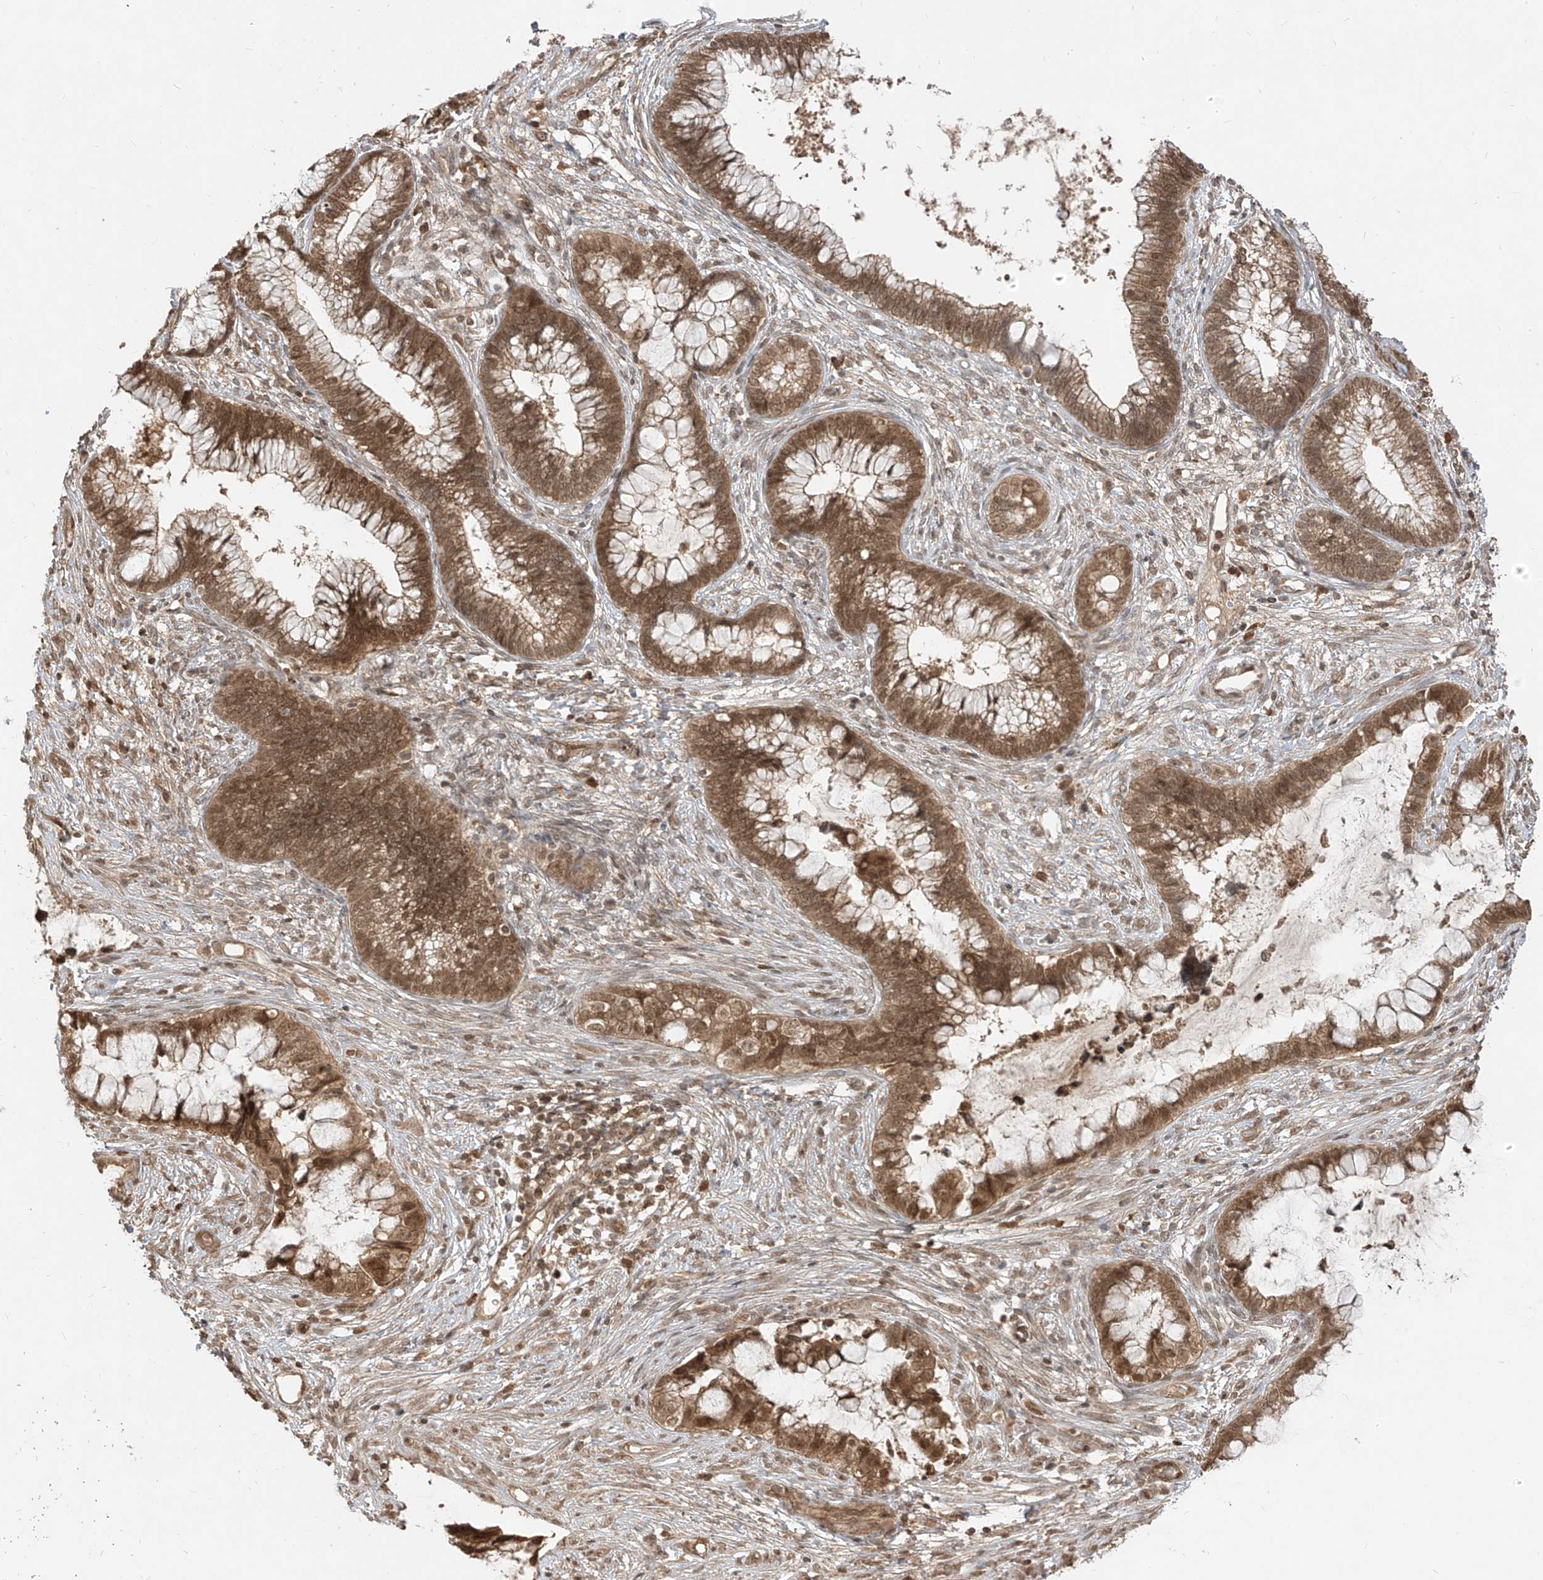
{"staining": {"intensity": "moderate", "quantity": ">75%", "location": "cytoplasmic/membranous,nuclear"}, "tissue": "cervical cancer", "cell_type": "Tumor cells", "image_type": "cancer", "snomed": [{"axis": "morphology", "description": "Adenocarcinoma, NOS"}, {"axis": "topography", "description": "Cervix"}], "caption": "Tumor cells show medium levels of moderate cytoplasmic/membranous and nuclear expression in about >75% of cells in human adenocarcinoma (cervical).", "gene": "LCOR", "patient": {"sex": "female", "age": 44}}